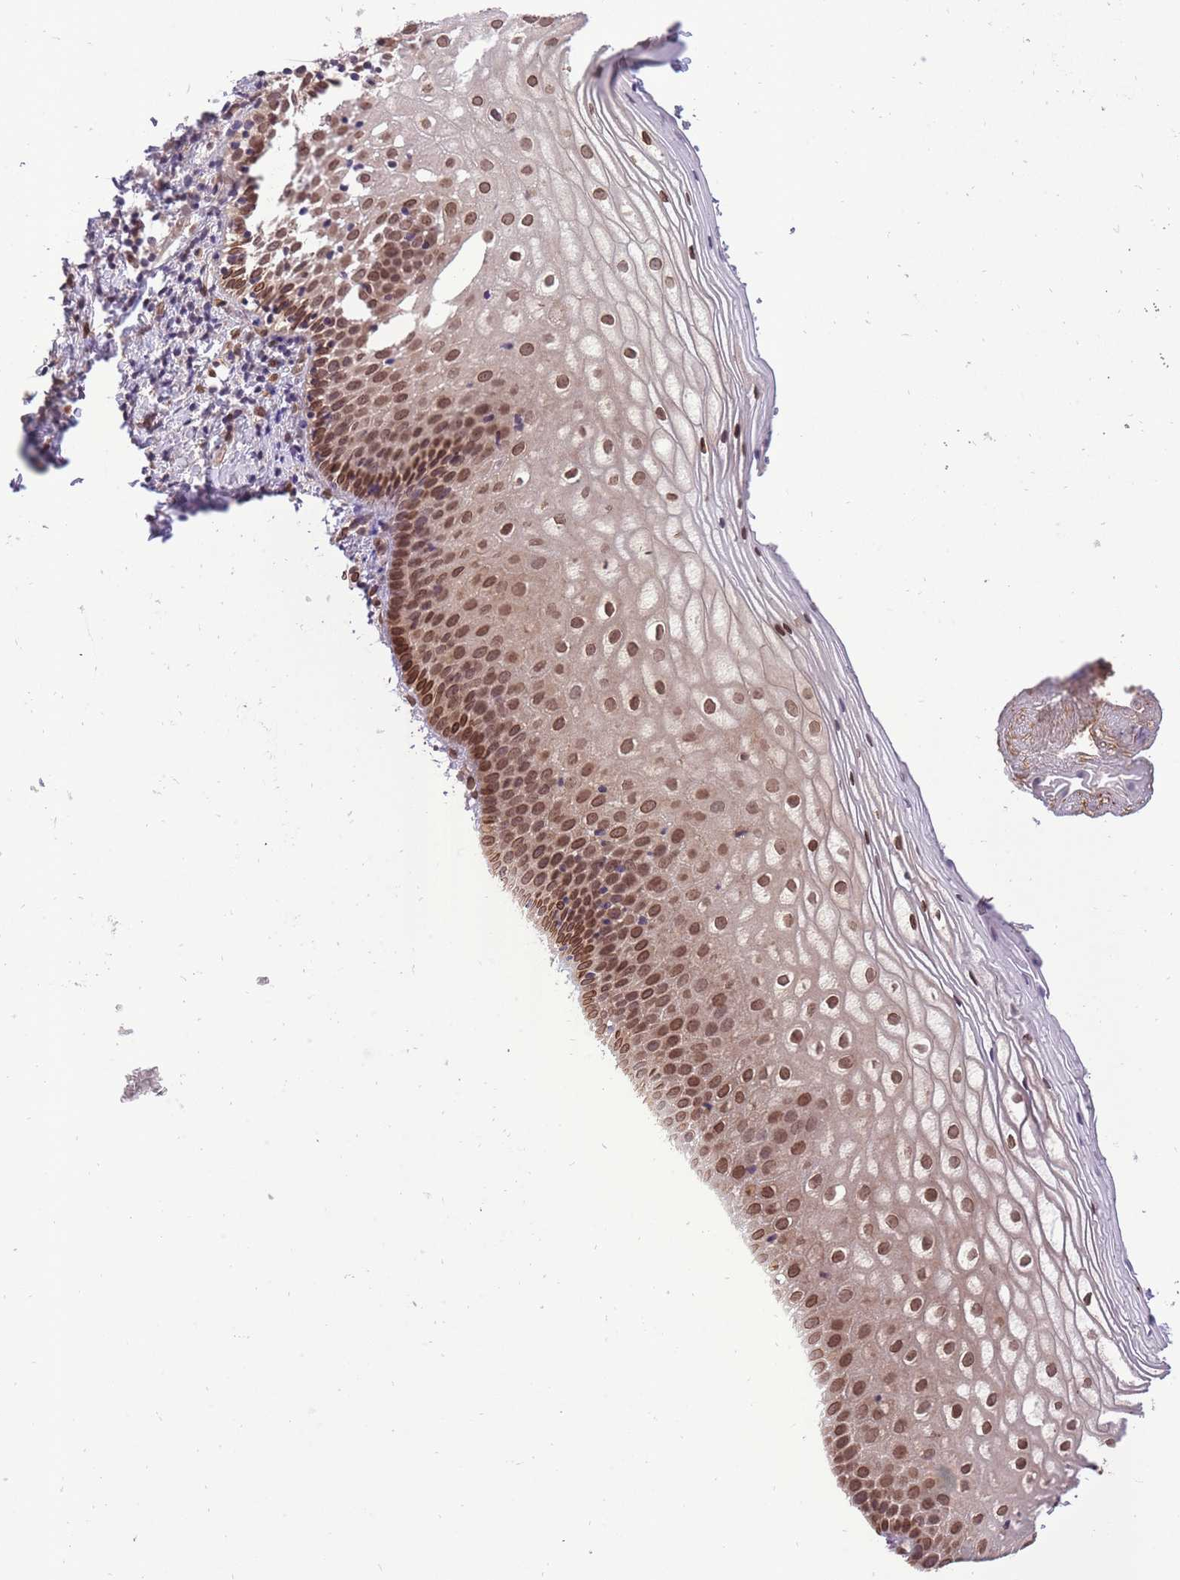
{"staining": {"intensity": "moderate", "quantity": ">75%", "location": "nuclear"}, "tissue": "vagina", "cell_type": "Squamous epithelial cells", "image_type": "normal", "snomed": [{"axis": "morphology", "description": "Normal tissue, NOS"}, {"axis": "topography", "description": "Vagina"}], "caption": "The photomicrograph shows immunohistochemical staining of normal vagina. There is moderate nuclear positivity is identified in about >75% of squamous epithelial cells. Ihc stains the protein in brown and the nuclei are stained blue.", "gene": "CDIP1", "patient": {"sex": "female", "age": 56}}